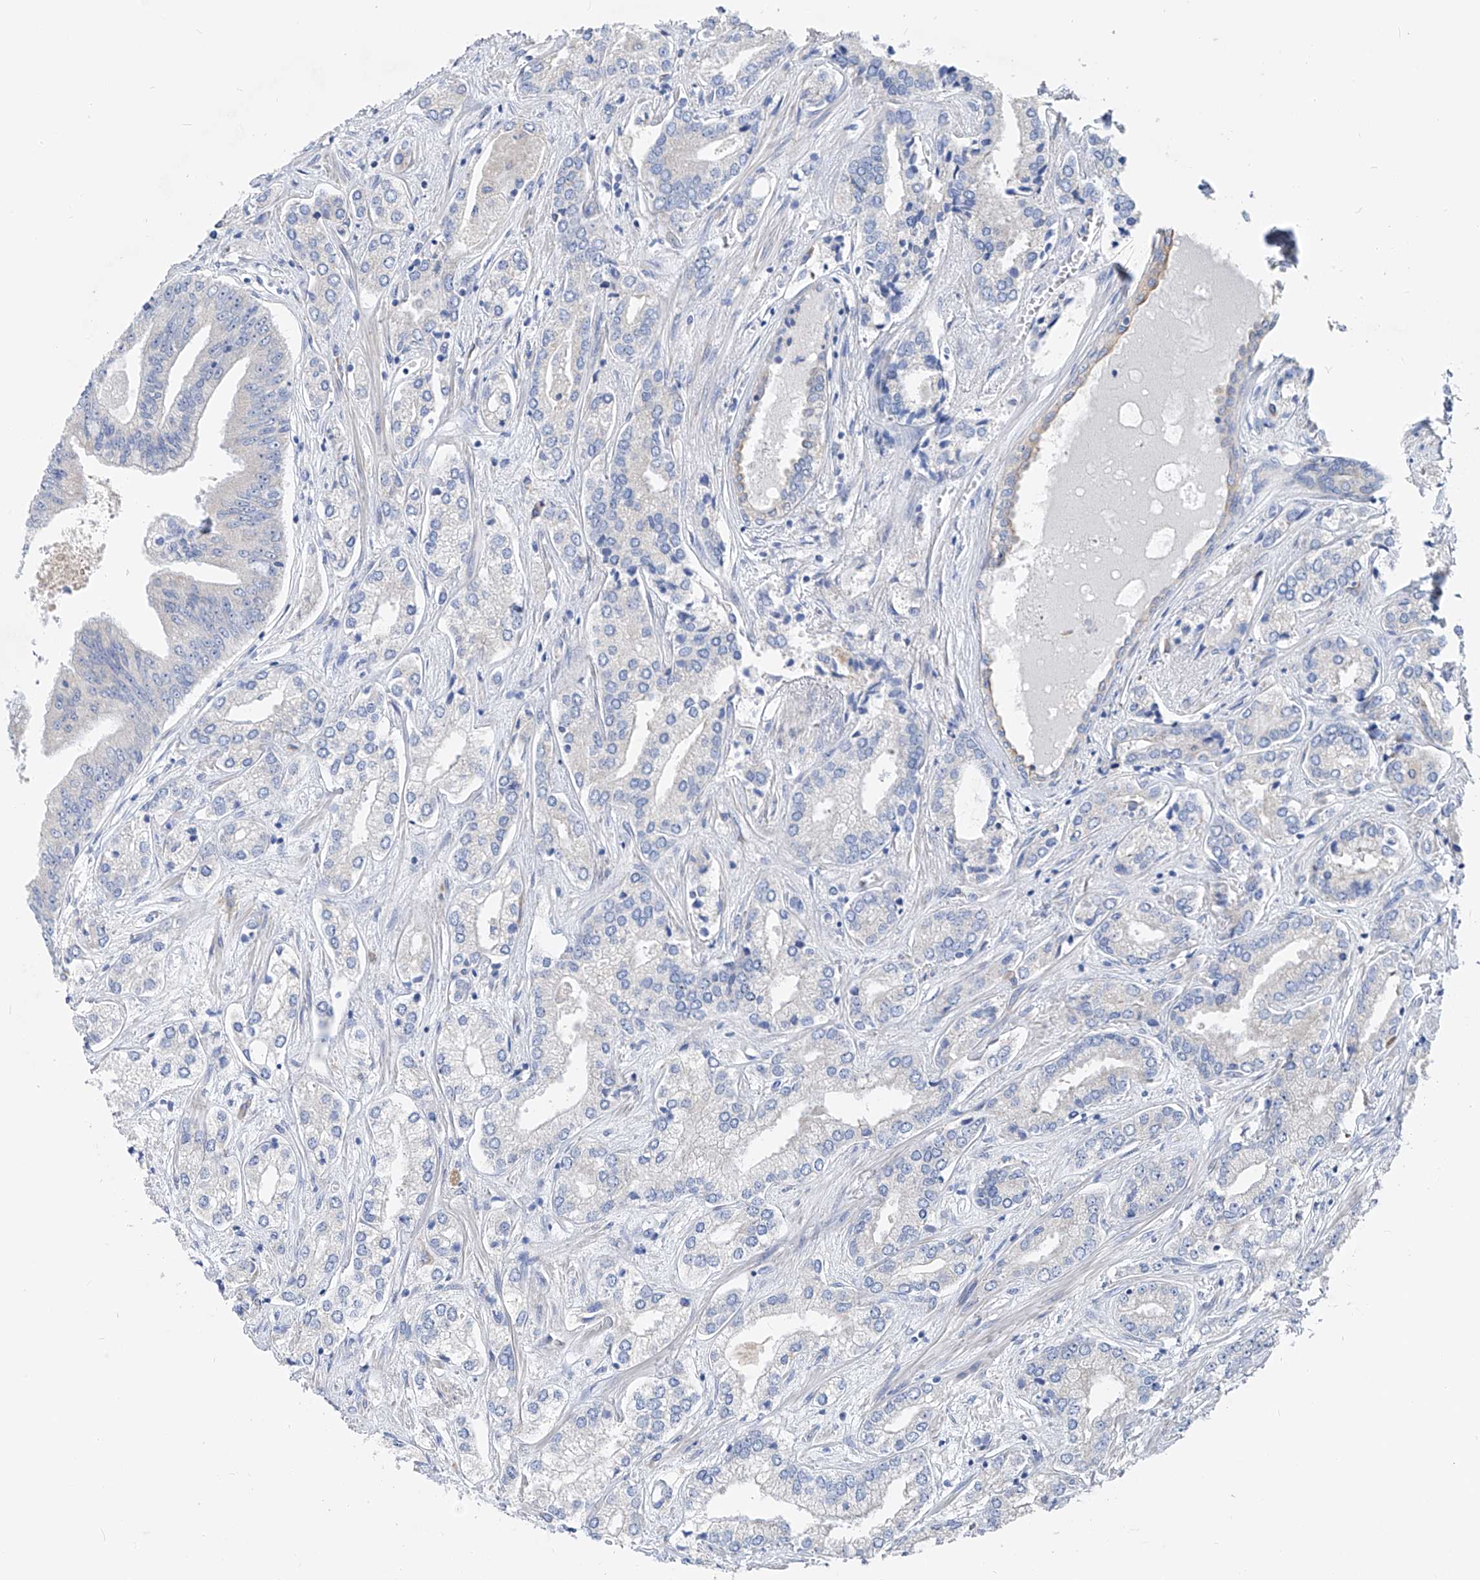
{"staining": {"intensity": "negative", "quantity": "none", "location": "none"}, "tissue": "prostate cancer", "cell_type": "Tumor cells", "image_type": "cancer", "snomed": [{"axis": "morphology", "description": "Adenocarcinoma, High grade"}, {"axis": "topography", "description": "Prostate"}], "caption": "Immunohistochemistry of prostate cancer displays no staining in tumor cells.", "gene": "UFL1", "patient": {"sex": "male", "age": 66}}